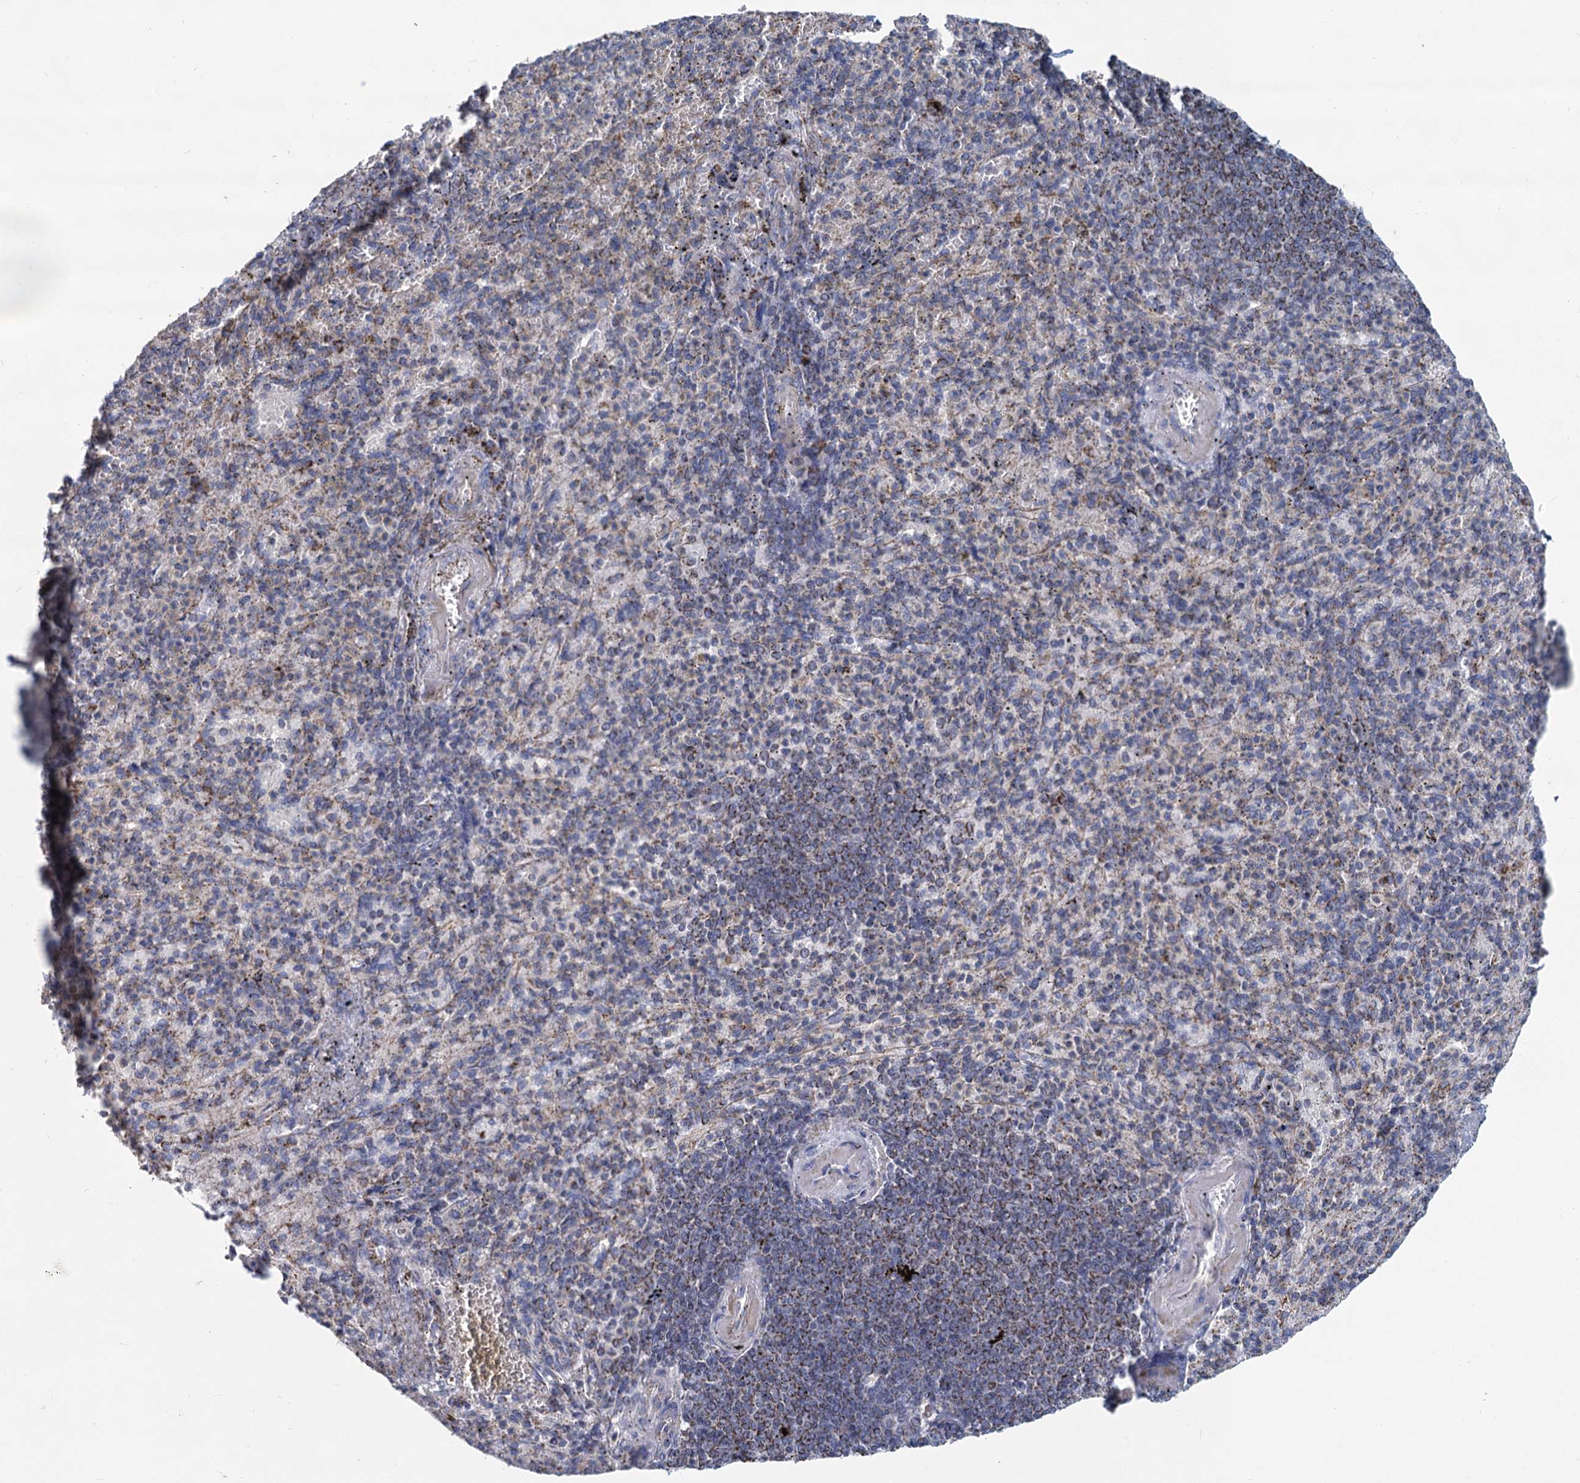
{"staining": {"intensity": "moderate", "quantity": "<25%", "location": "cytoplasmic/membranous"}, "tissue": "spleen", "cell_type": "Cells in red pulp", "image_type": "normal", "snomed": [{"axis": "morphology", "description": "Normal tissue, NOS"}, {"axis": "topography", "description": "Spleen"}], "caption": "Spleen stained for a protein (brown) reveals moderate cytoplasmic/membranous positive staining in approximately <25% of cells in red pulp.", "gene": "NDUFC2", "patient": {"sex": "female", "age": 74}}